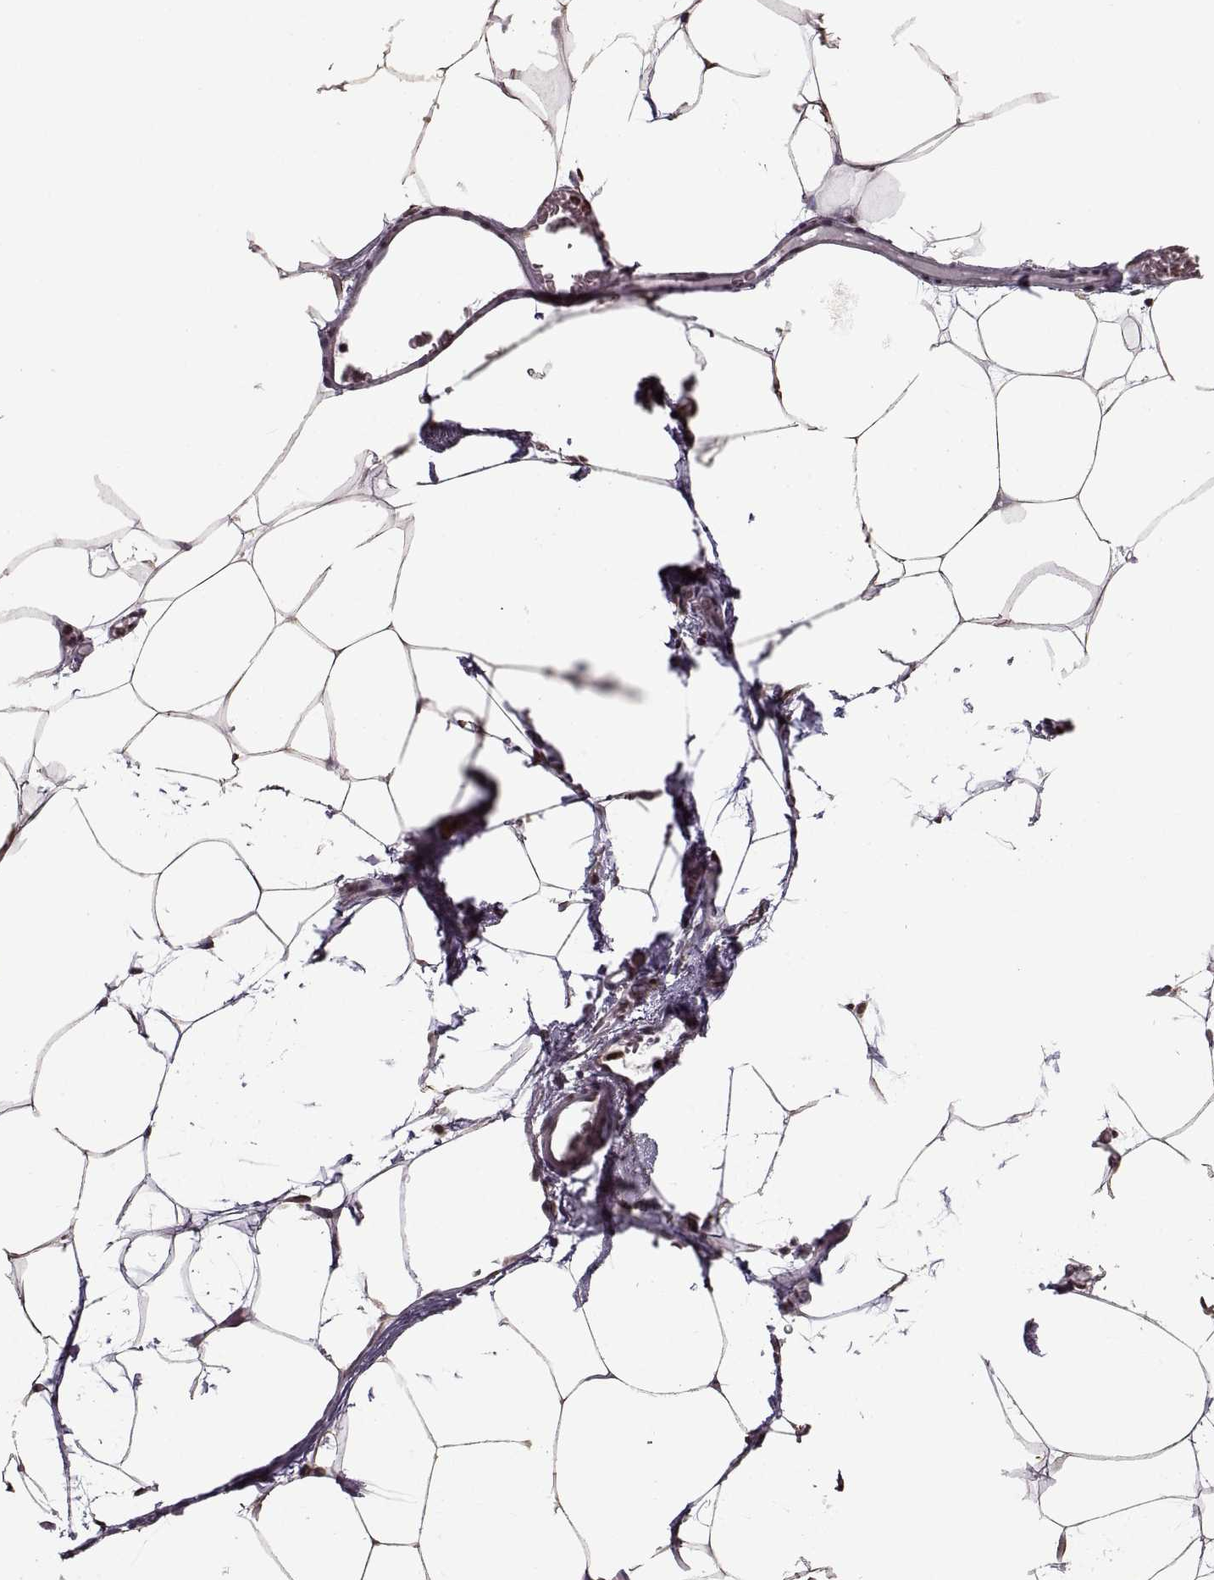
{"staining": {"intensity": "negative", "quantity": "none", "location": "none"}, "tissue": "adipose tissue", "cell_type": "Adipocytes", "image_type": "normal", "snomed": [{"axis": "morphology", "description": "Normal tissue, NOS"}, {"axis": "topography", "description": "Adipose tissue"}], "caption": "The immunohistochemistry histopathology image has no significant expression in adipocytes of adipose tissue. (DAB (3,3'-diaminobenzidine) immunohistochemistry (IHC) visualized using brightfield microscopy, high magnification).", "gene": "PALS1", "patient": {"sex": "male", "age": 57}}